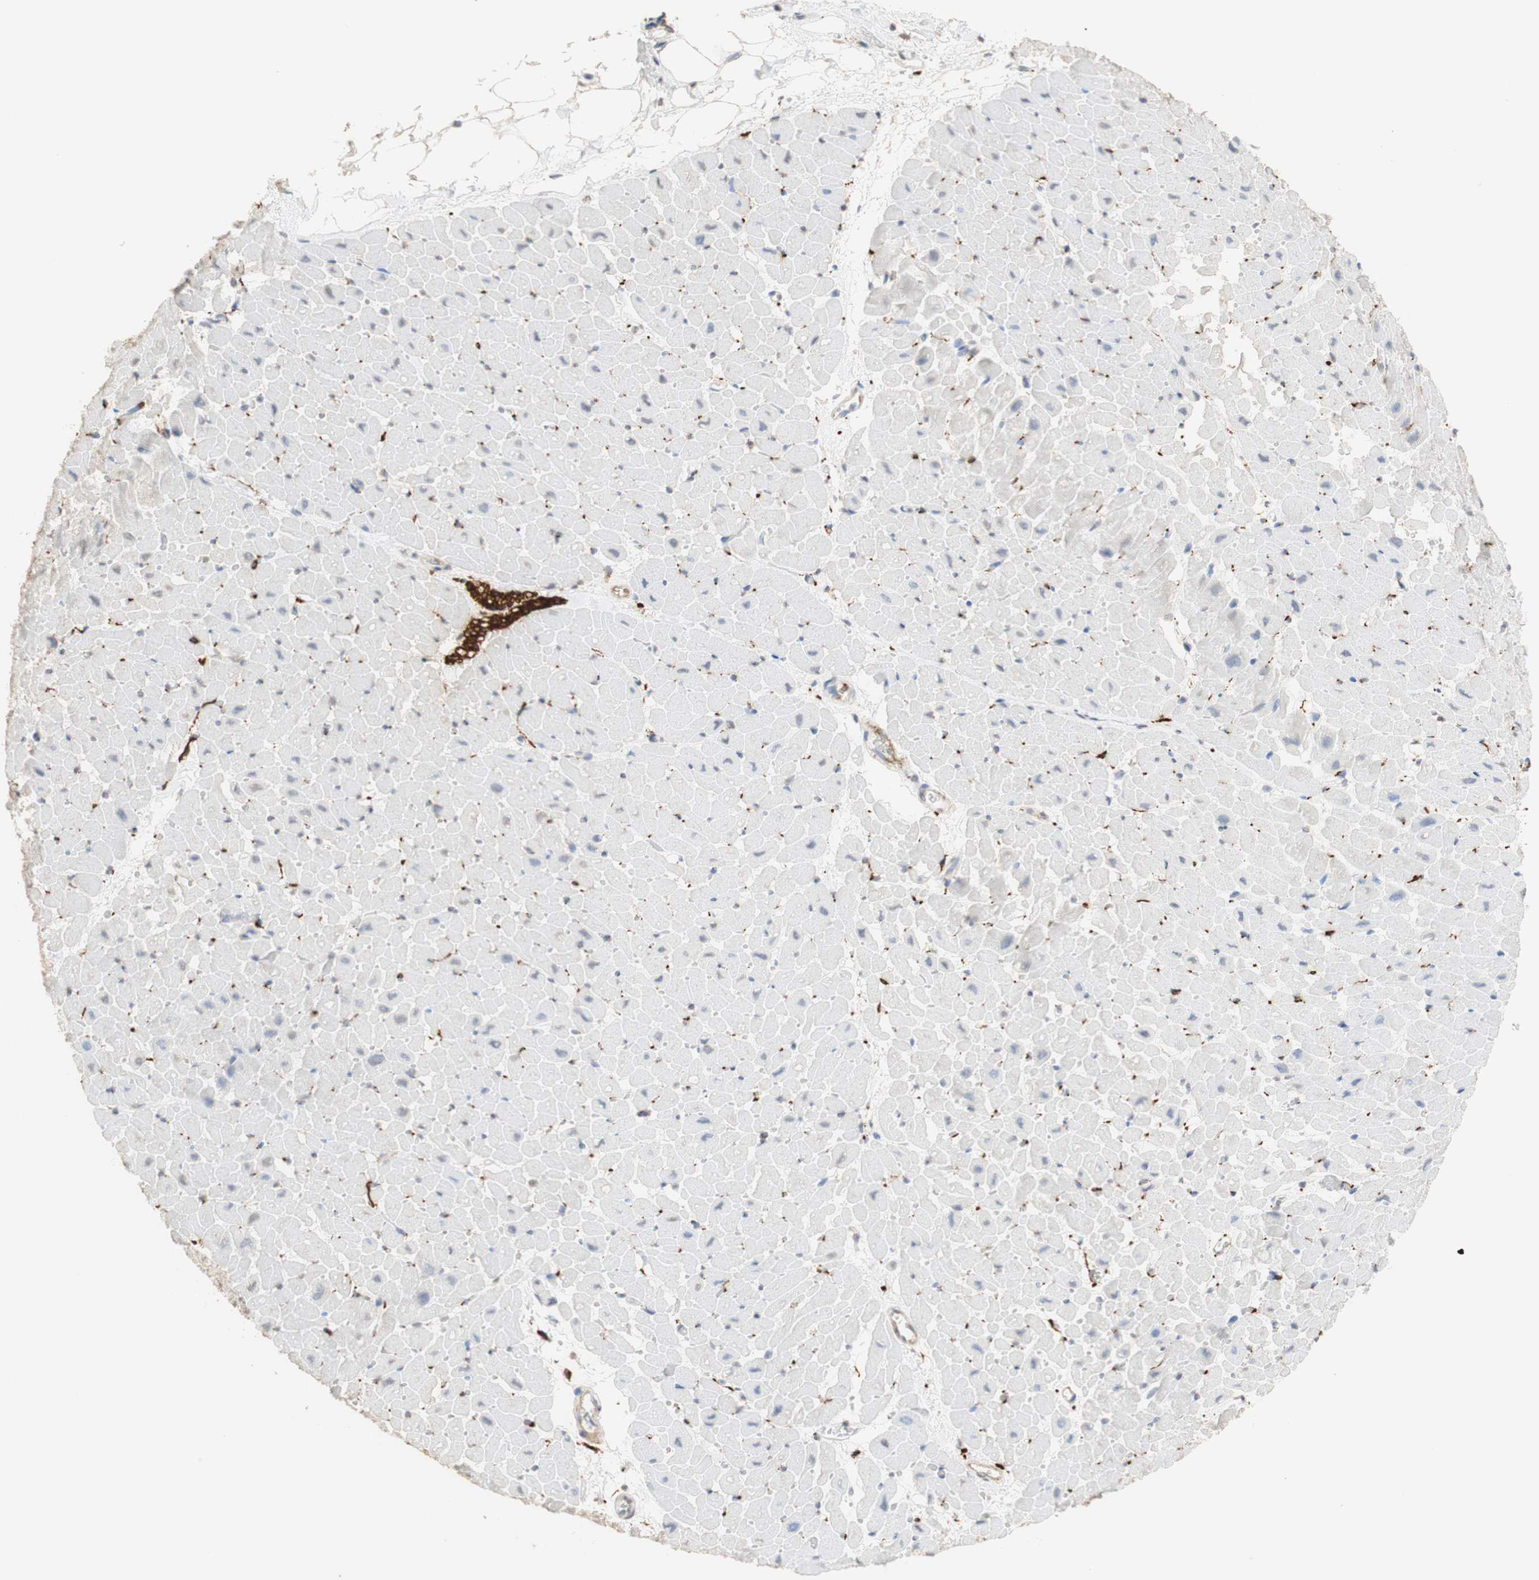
{"staining": {"intensity": "weak", "quantity": "25%-75%", "location": "nuclear"}, "tissue": "heart muscle", "cell_type": "Cardiomyocytes", "image_type": "normal", "snomed": [{"axis": "morphology", "description": "Normal tissue, NOS"}, {"axis": "topography", "description": "Heart"}], "caption": "This micrograph exhibits IHC staining of normal heart muscle, with low weak nuclear positivity in approximately 25%-75% of cardiomyocytes.", "gene": "L1CAM", "patient": {"sex": "male", "age": 45}}